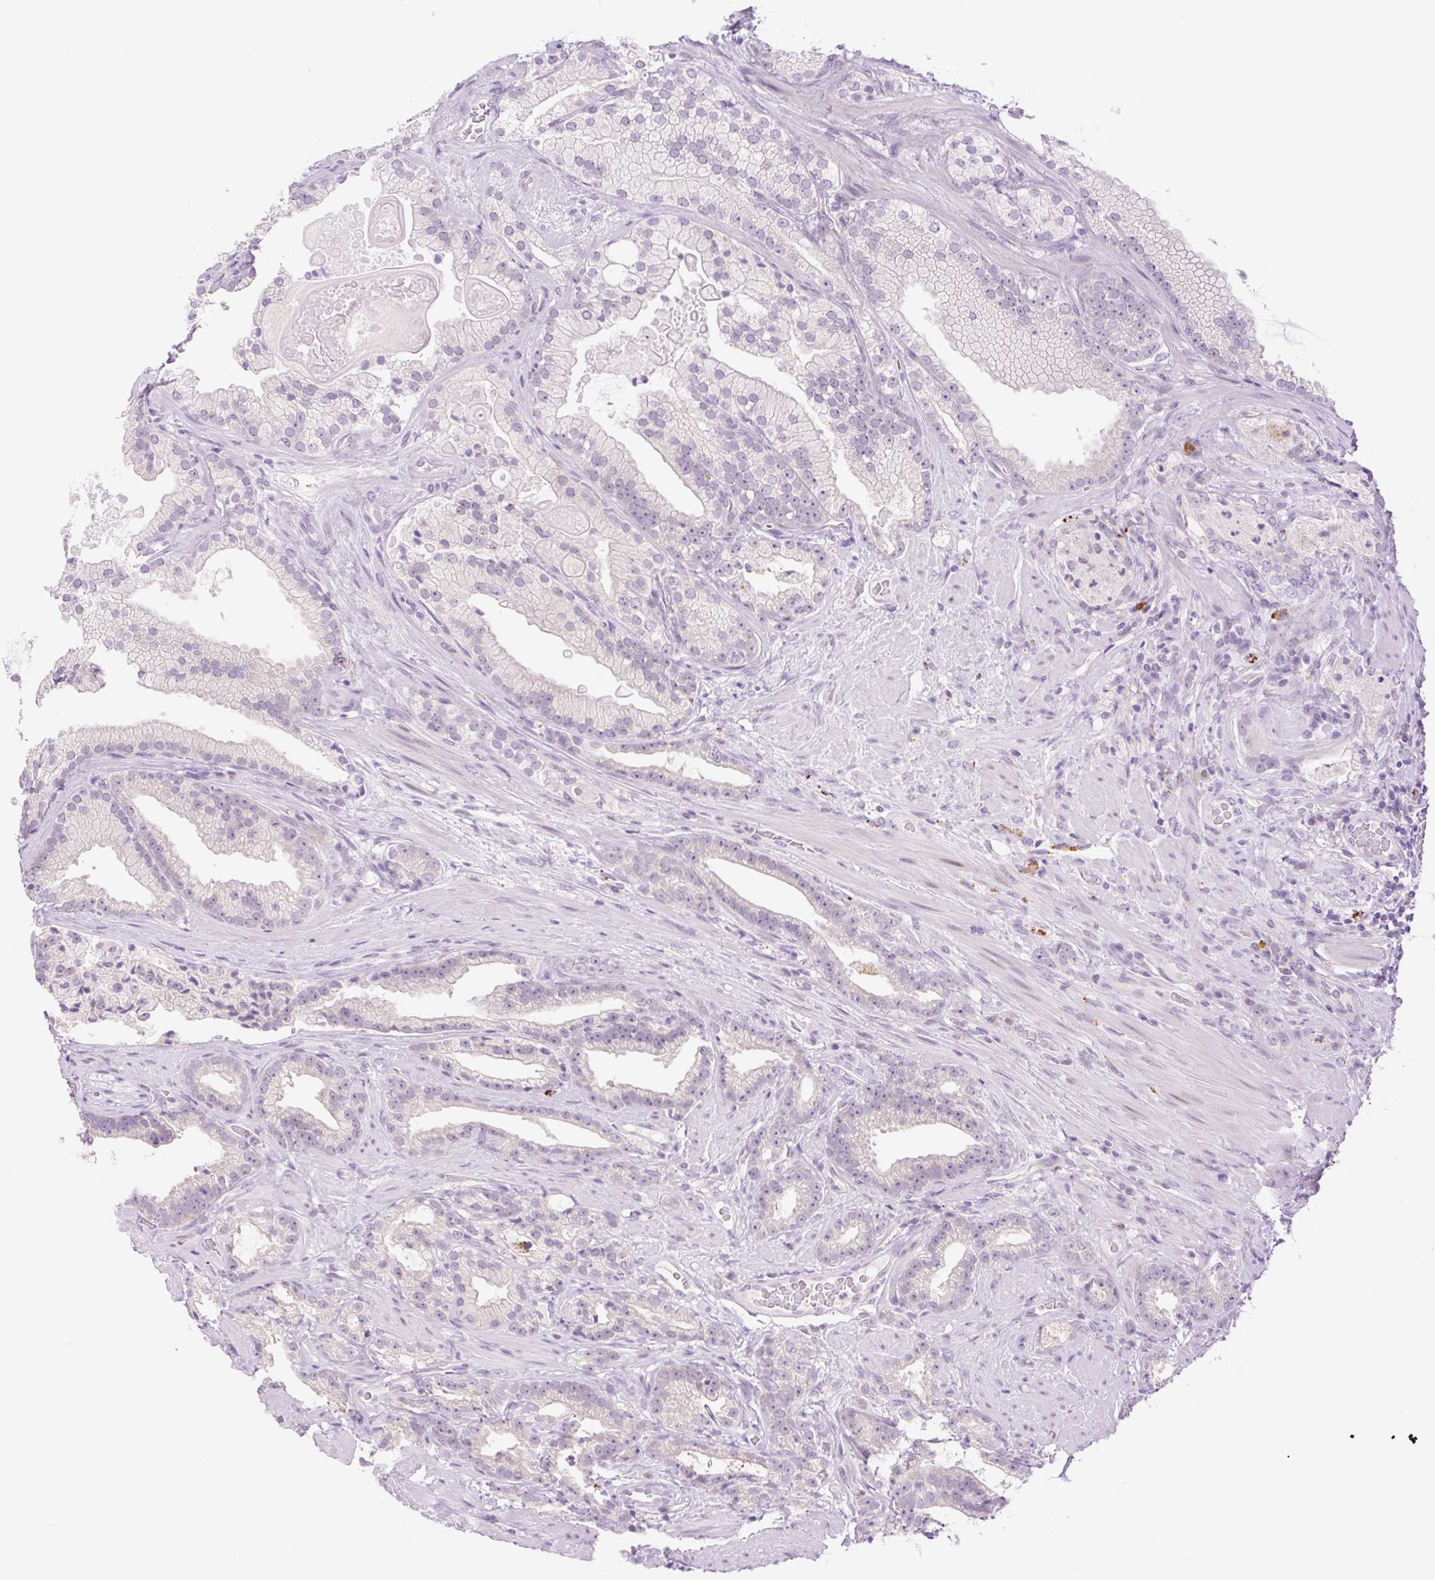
{"staining": {"intensity": "negative", "quantity": "none", "location": "none"}, "tissue": "prostate cancer", "cell_type": "Tumor cells", "image_type": "cancer", "snomed": [{"axis": "morphology", "description": "Adenocarcinoma, High grade"}, {"axis": "topography", "description": "Prostate"}], "caption": "Prostate cancer (high-grade adenocarcinoma) was stained to show a protein in brown. There is no significant staining in tumor cells.", "gene": "SPRYD4", "patient": {"sex": "male", "age": 68}}